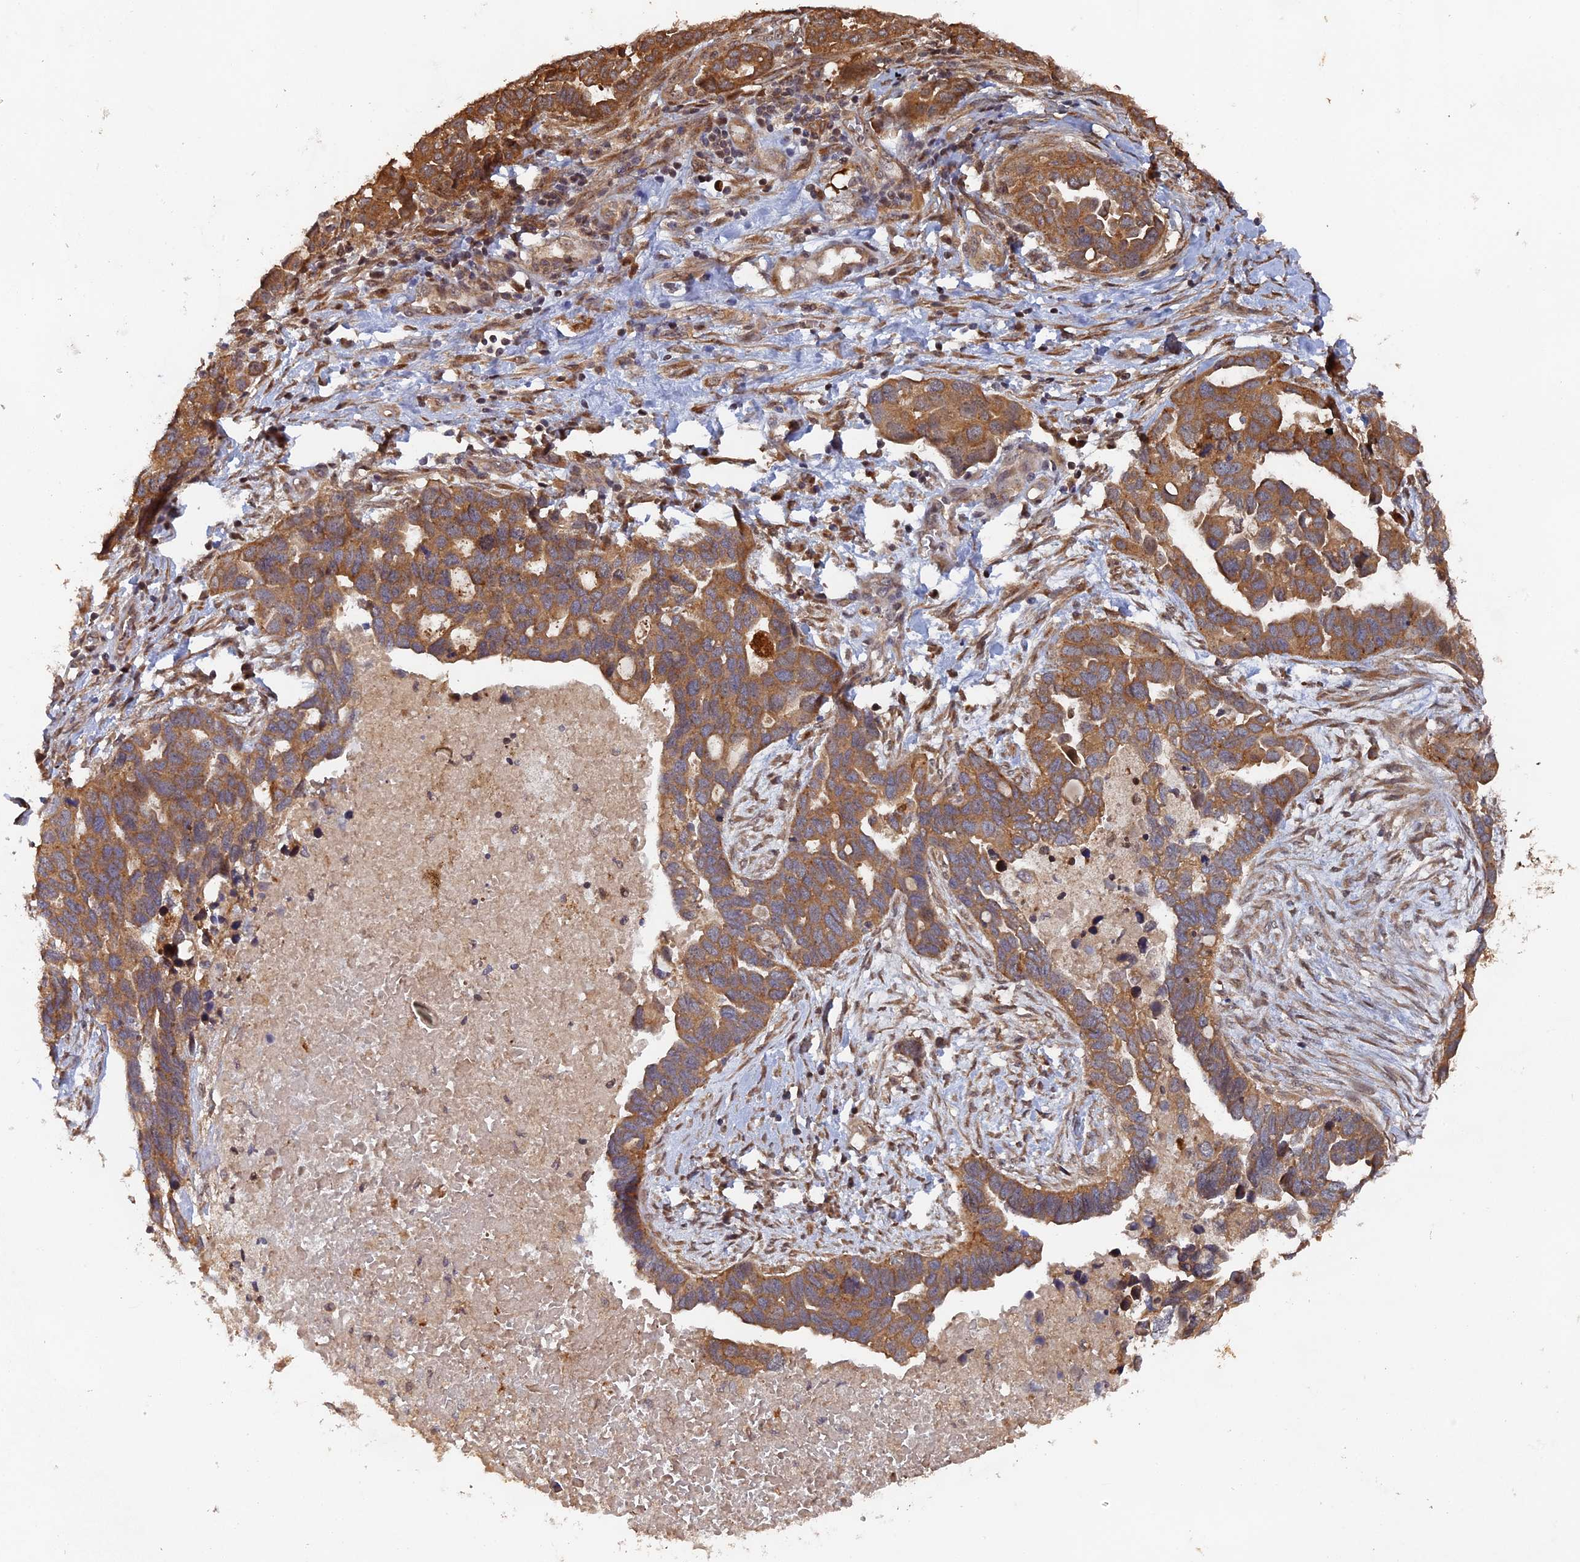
{"staining": {"intensity": "moderate", "quantity": ">75%", "location": "cytoplasmic/membranous"}, "tissue": "ovarian cancer", "cell_type": "Tumor cells", "image_type": "cancer", "snomed": [{"axis": "morphology", "description": "Cystadenocarcinoma, serous, NOS"}, {"axis": "topography", "description": "Ovary"}], "caption": "The image shows staining of serous cystadenocarcinoma (ovarian), revealing moderate cytoplasmic/membranous protein staining (brown color) within tumor cells.", "gene": "VPS37C", "patient": {"sex": "female", "age": 54}}